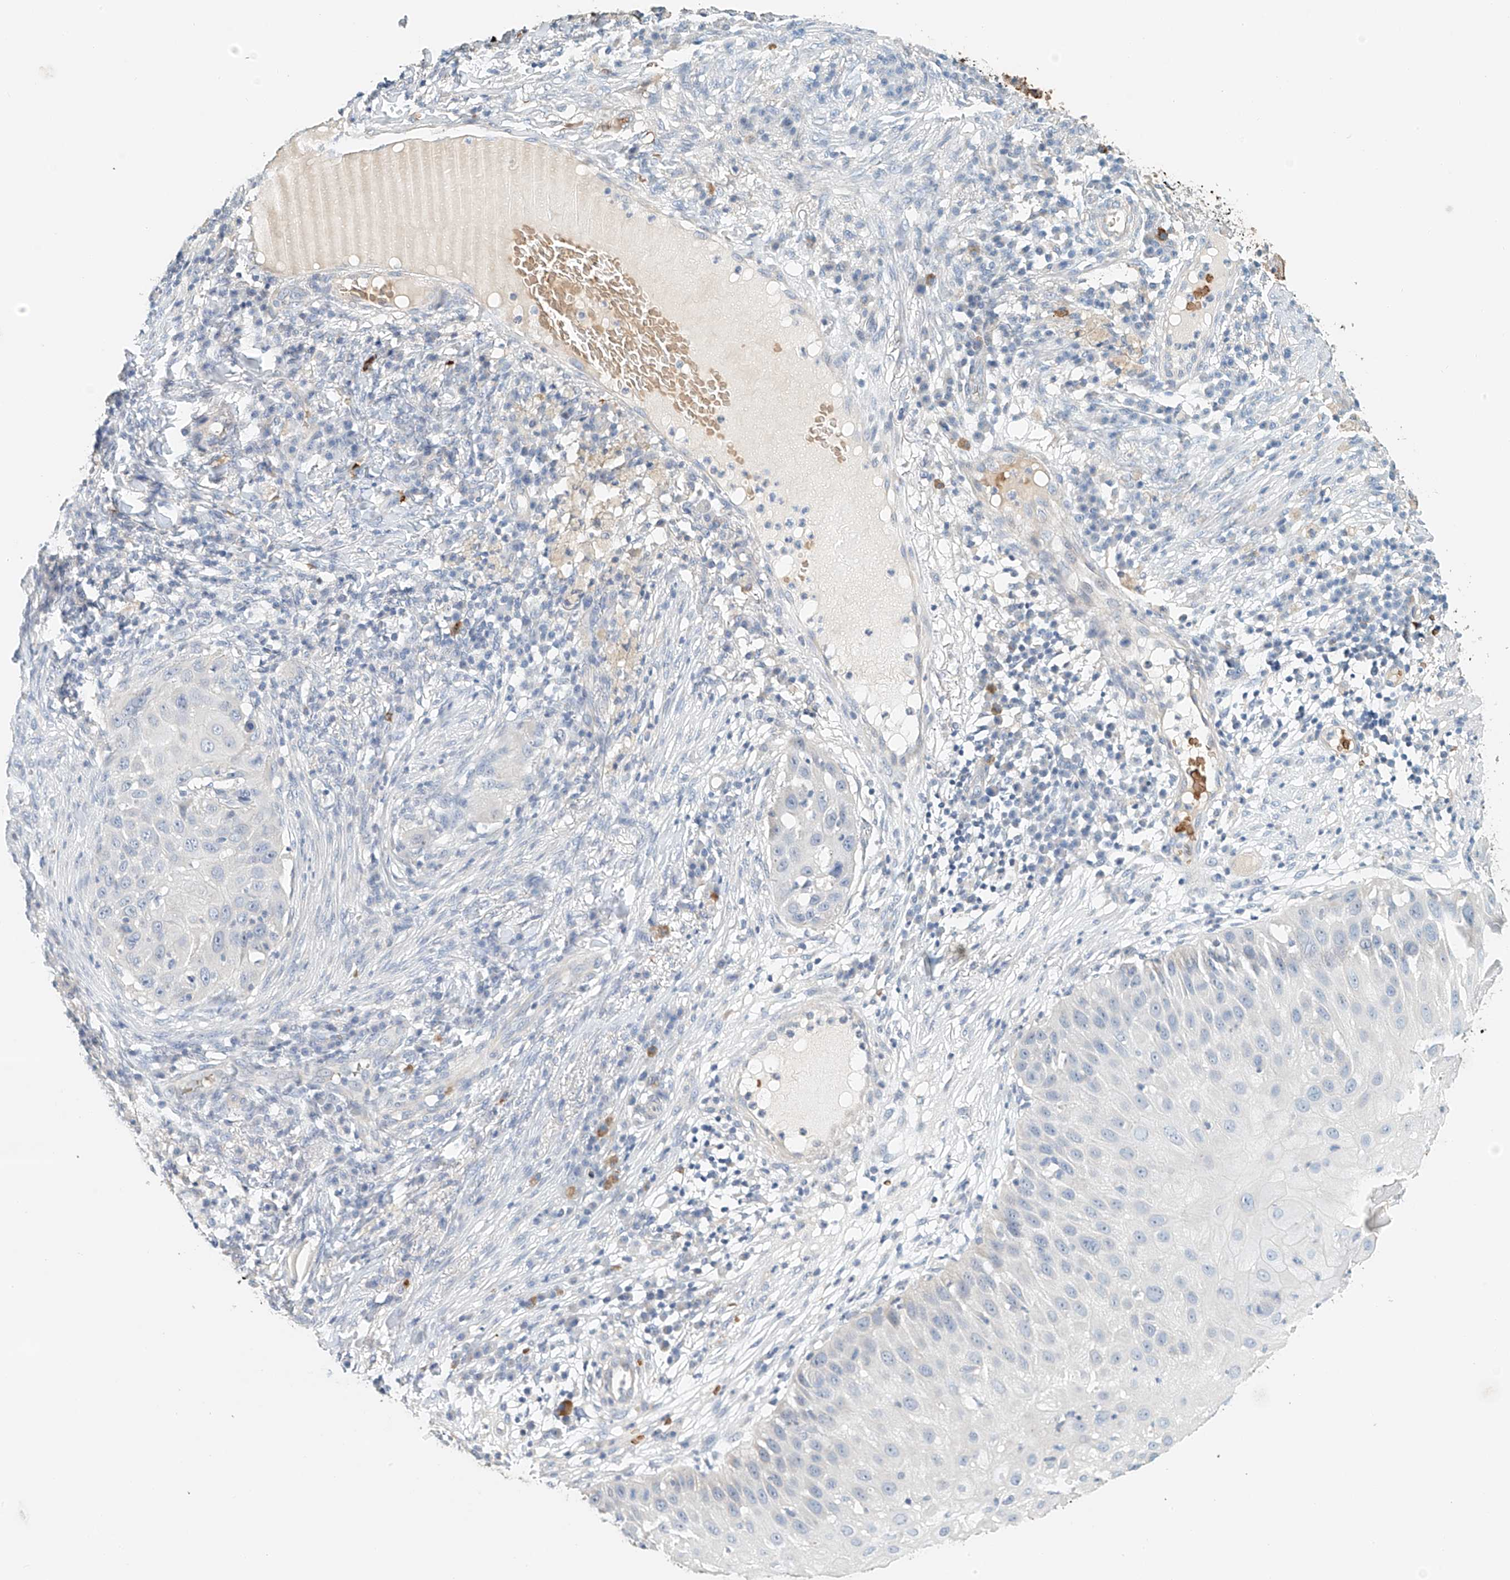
{"staining": {"intensity": "negative", "quantity": "none", "location": "none"}, "tissue": "skin cancer", "cell_type": "Tumor cells", "image_type": "cancer", "snomed": [{"axis": "morphology", "description": "Squamous cell carcinoma, NOS"}, {"axis": "topography", "description": "Skin"}], "caption": "The IHC micrograph has no significant positivity in tumor cells of skin cancer tissue.", "gene": "RCAN3", "patient": {"sex": "female", "age": 44}}